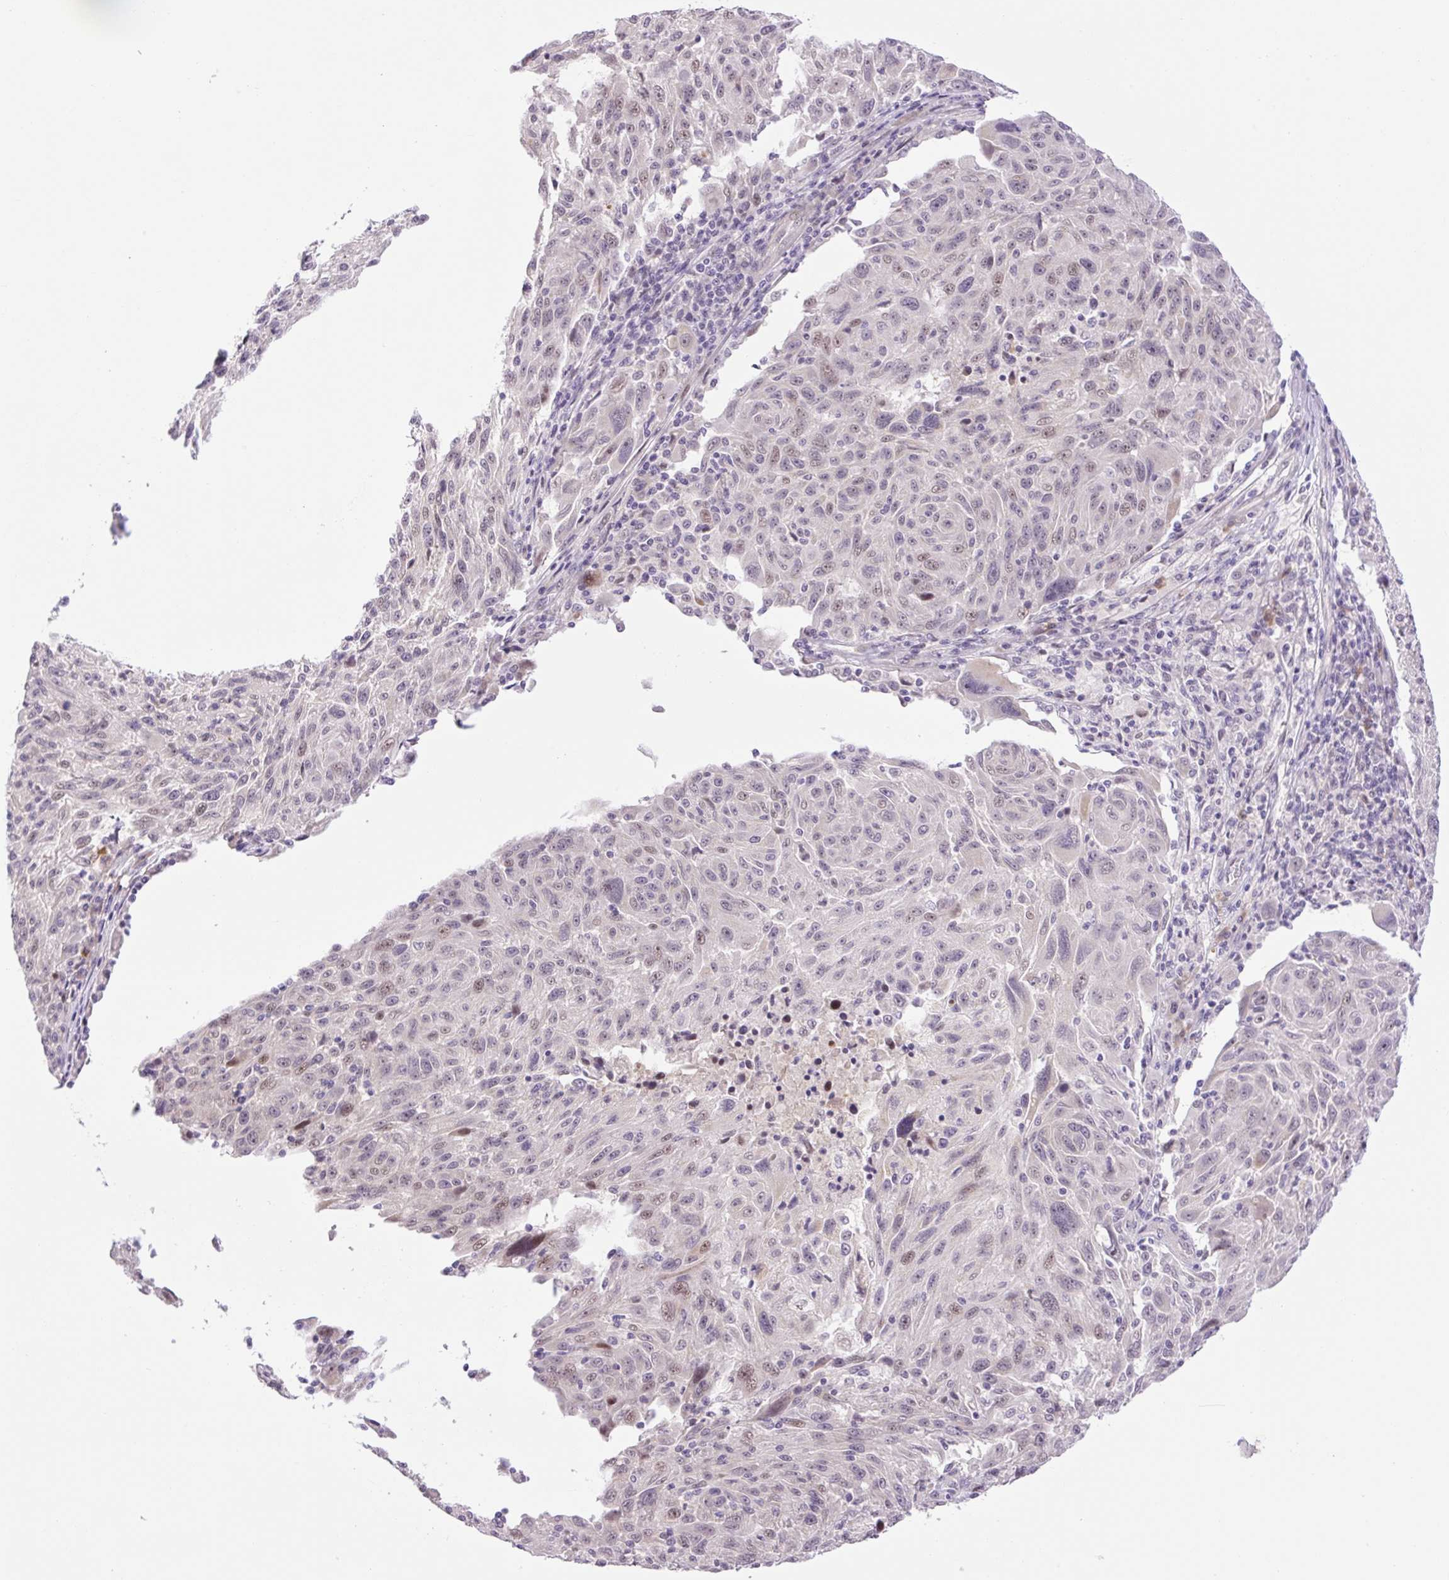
{"staining": {"intensity": "weak", "quantity": "<25%", "location": "nuclear"}, "tissue": "melanoma", "cell_type": "Tumor cells", "image_type": "cancer", "snomed": [{"axis": "morphology", "description": "Malignant melanoma, NOS"}, {"axis": "topography", "description": "Skin"}], "caption": "Tumor cells show no significant protein staining in malignant melanoma. (DAB (3,3'-diaminobenzidine) IHC visualized using brightfield microscopy, high magnification).", "gene": "ICE1", "patient": {"sex": "male", "age": 53}}